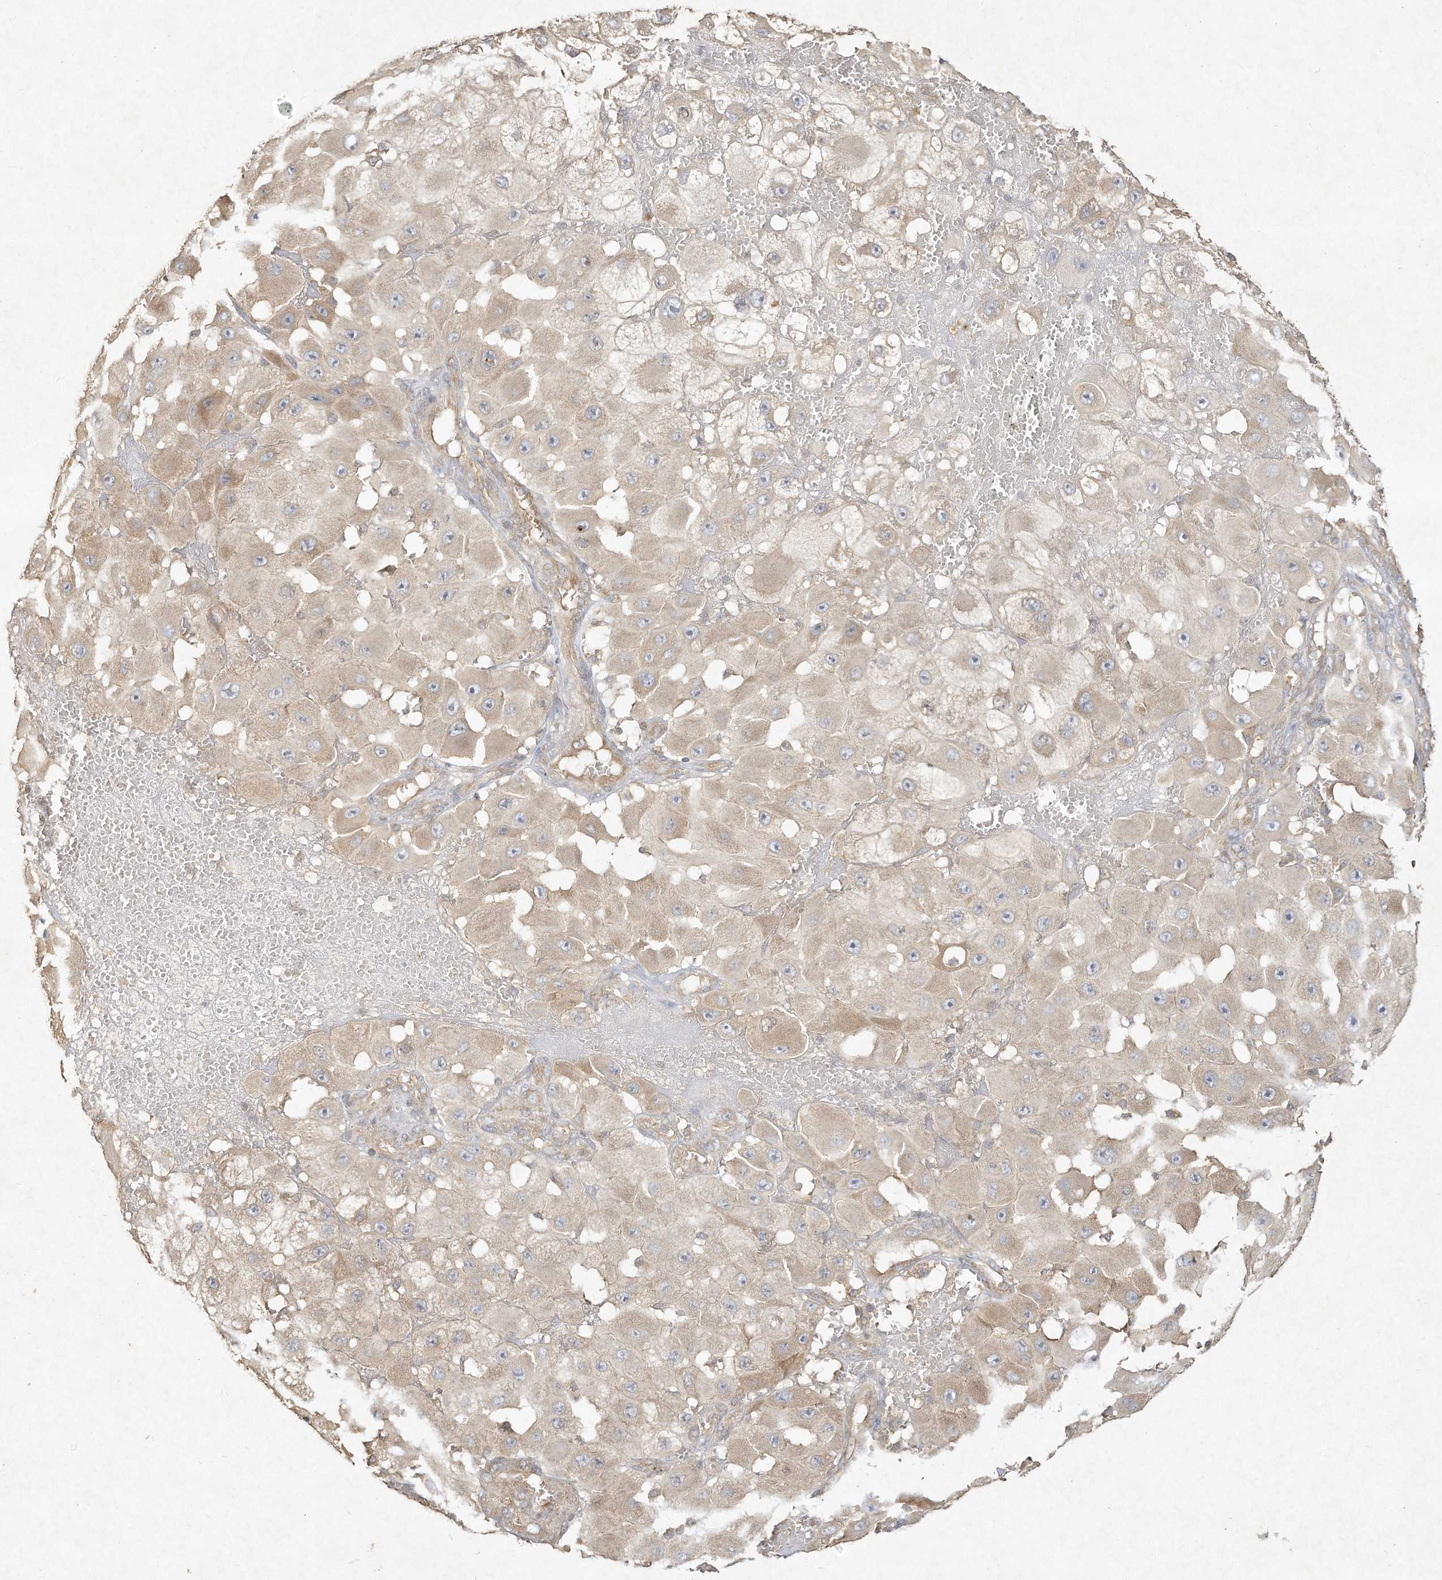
{"staining": {"intensity": "weak", "quantity": "25%-75%", "location": "cytoplasmic/membranous"}, "tissue": "melanoma", "cell_type": "Tumor cells", "image_type": "cancer", "snomed": [{"axis": "morphology", "description": "Malignant melanoma, NOS"}, {"axis": "topography", "description": "Skin"}], "caption": "Malignant melanoma stained with a brown dye reveals weak cytoplasmic/membranous positive expression in about 25%-75% of tumor cells.", "gene": "DYNC1I2", "patient": {"sex": "female", "age": 81}}